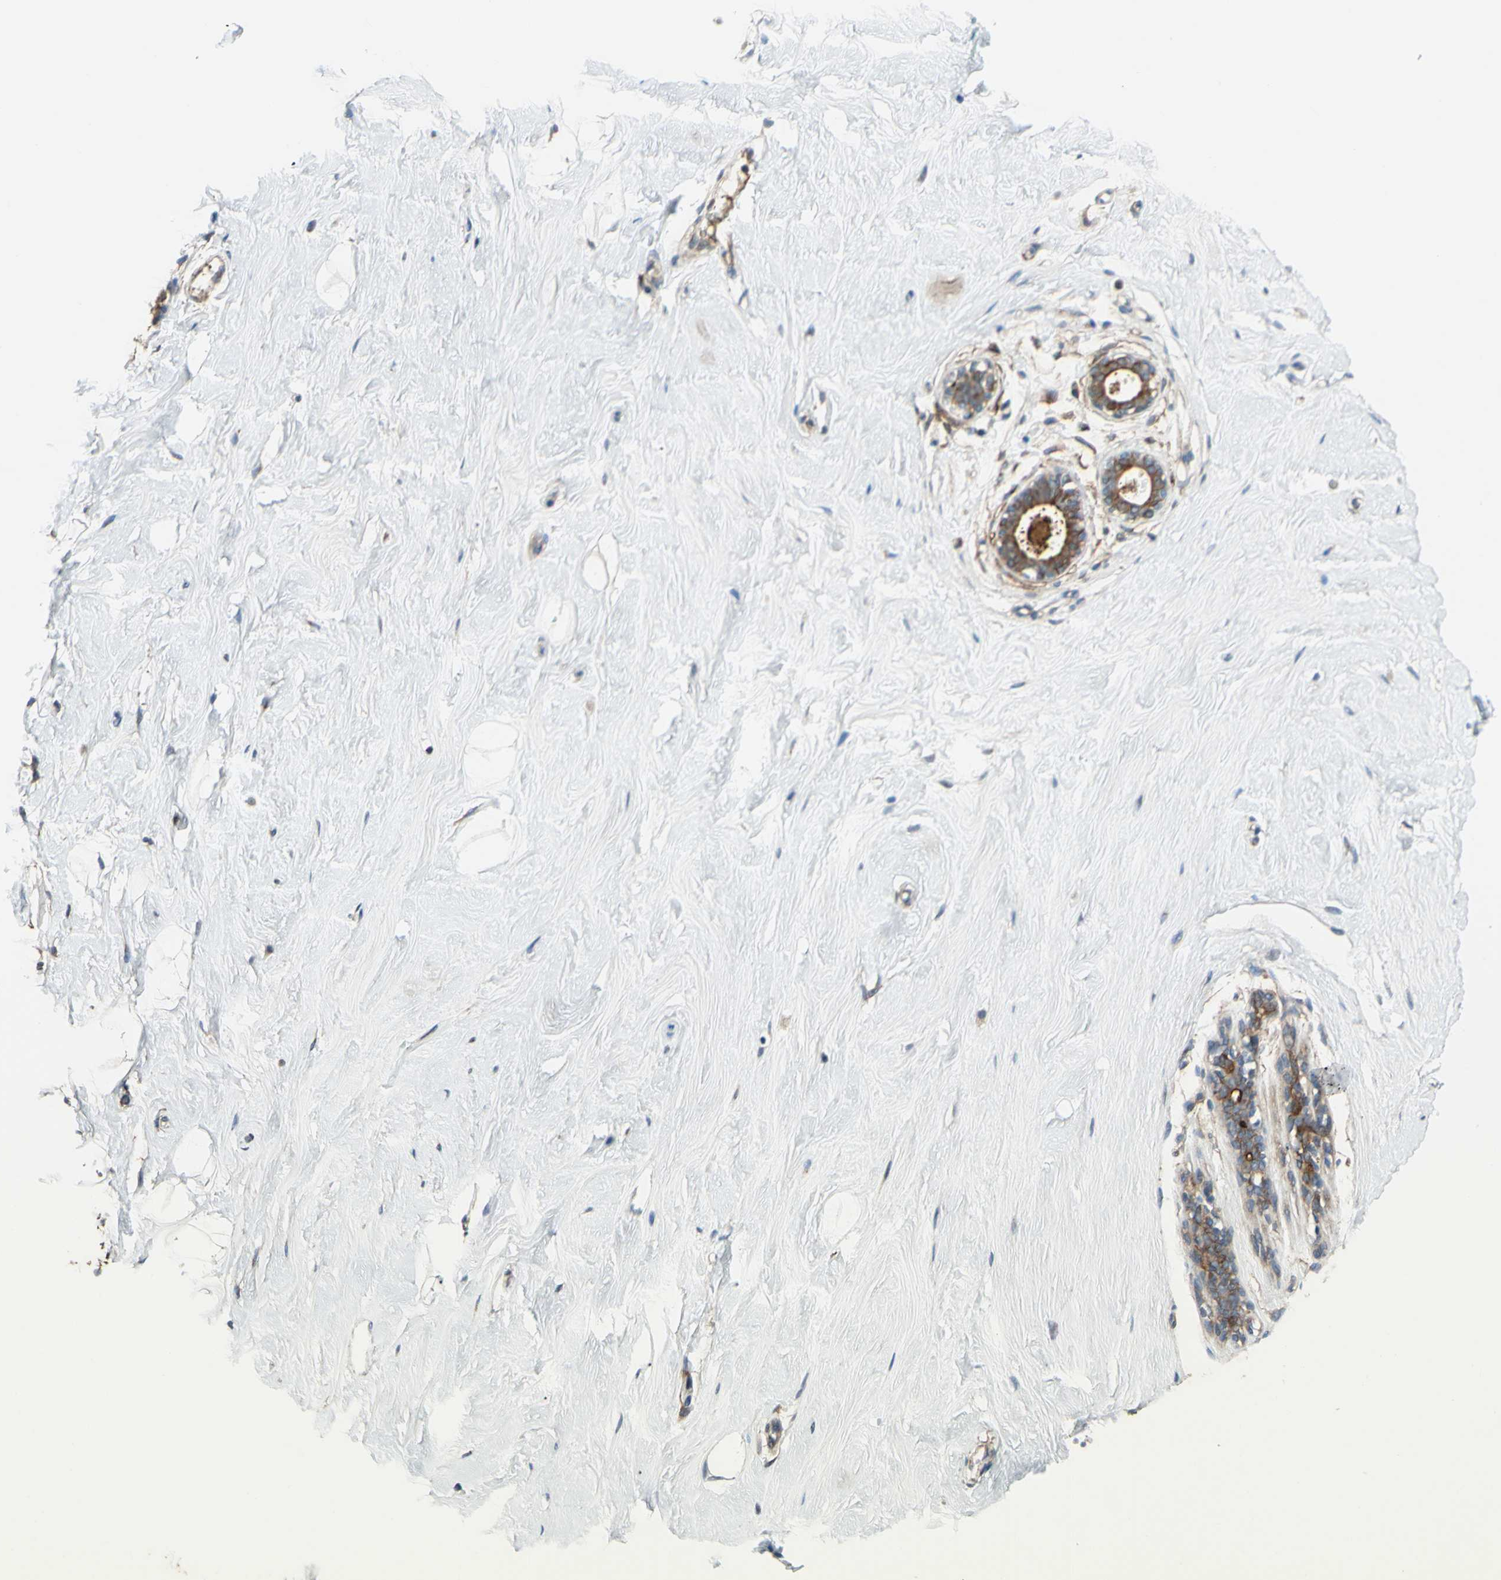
{"staining": {"intensity": "negative", "quantity": "none", "location": "none"}, "tissue": "breast", "cell_type": "Adipocytes", "image_type": "normal", "snomed": [{"axis": "morphology", "description": "Normal tissue, NOS"}, {"axis": "topography", "description": "Breast"}], "caption": "The image reveals no staining of adipocytes in normal breast. (DAB (3,3'-diaminobenzidine) immunohistochemistry with hematoxylin counter stain).", "gene": "ARHGAP1", "patient": {"sex": "female", "age": 23}}